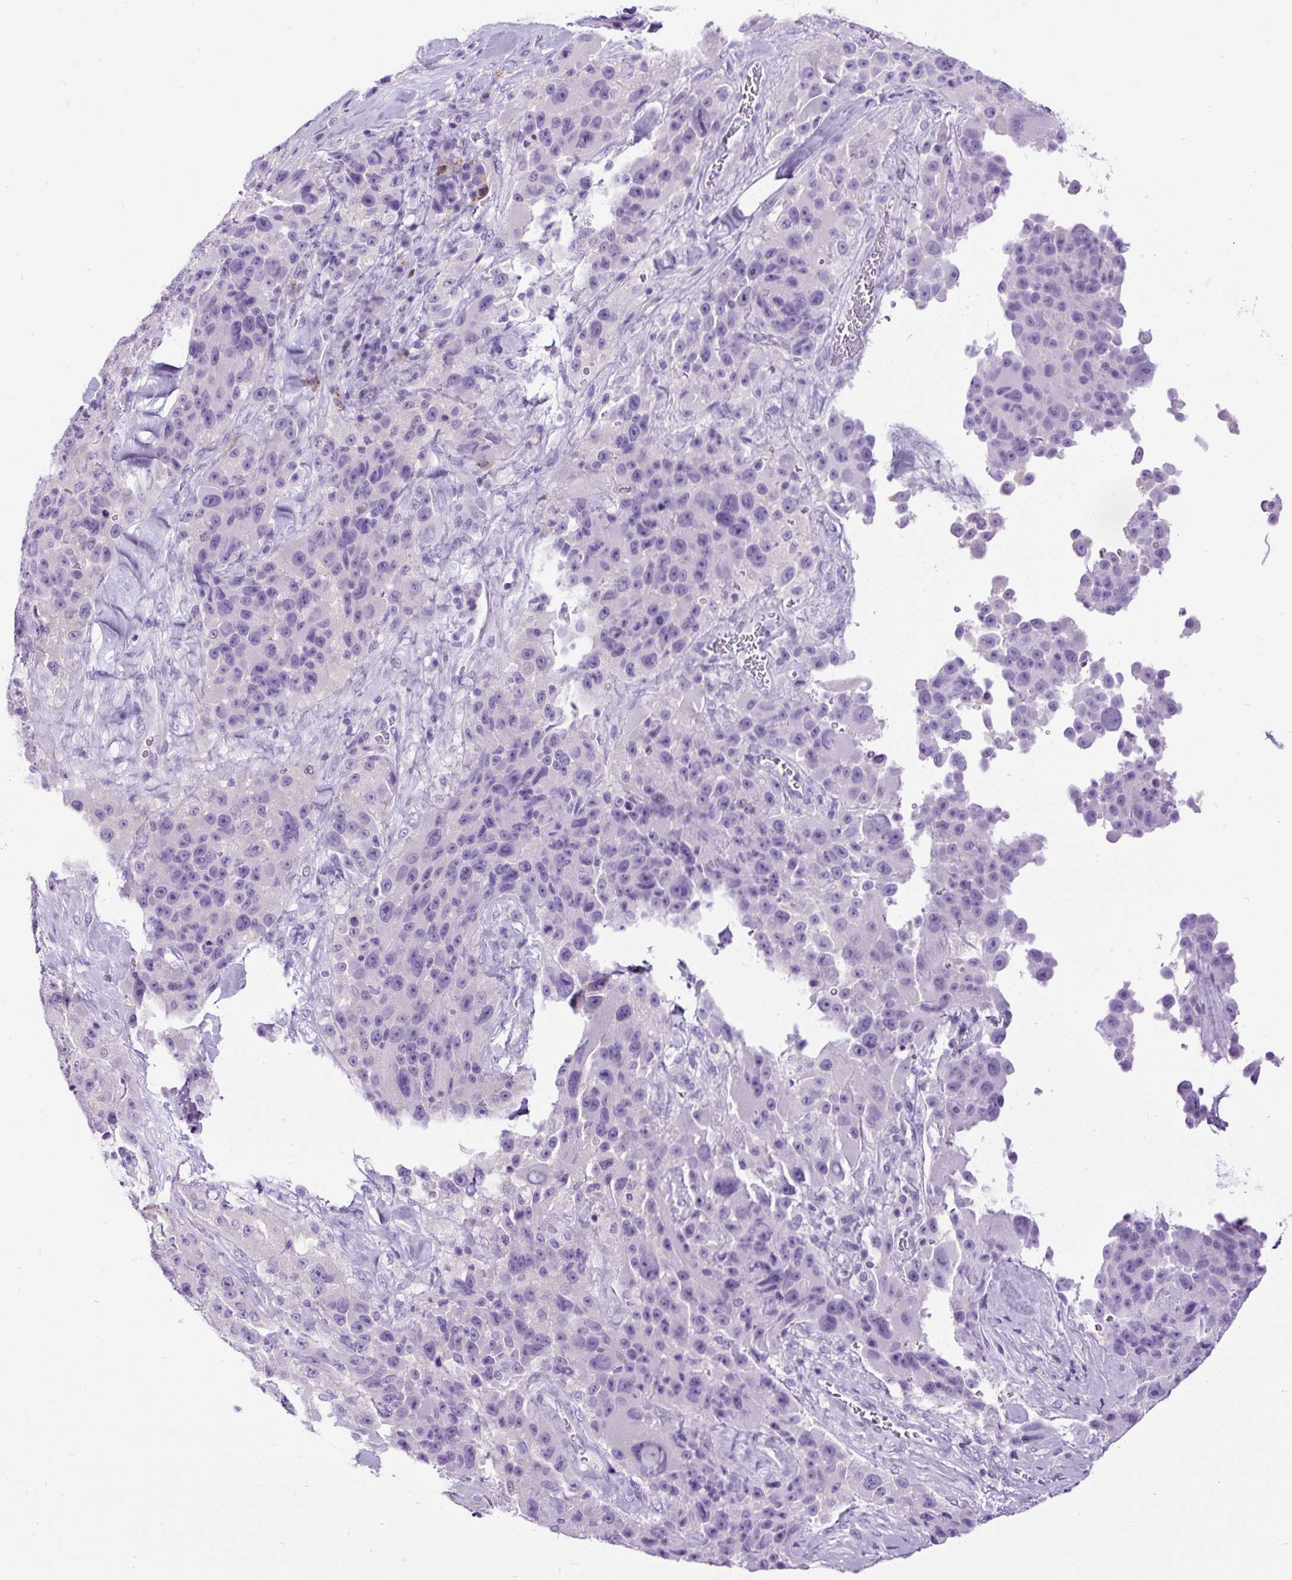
{"staining": {"intensity": "negative", "quantity": "none", "location": "none"}, "tissue": "melanoma", "cell_type": "Tumor cells", "image_type": "cancer", "snomed": [{"axis": "morphology", "description": "Malignant melanoma, Metastatic site"}, {"axis": "topography", "description": "Lymph node"}], "caption": "A high-resolution image shows immunohistochemistry staining of melanoma, which displays no significant expression in tumor cells.", "gene": "PDIA2", "patient": {"sex": "male", "age": 62}}